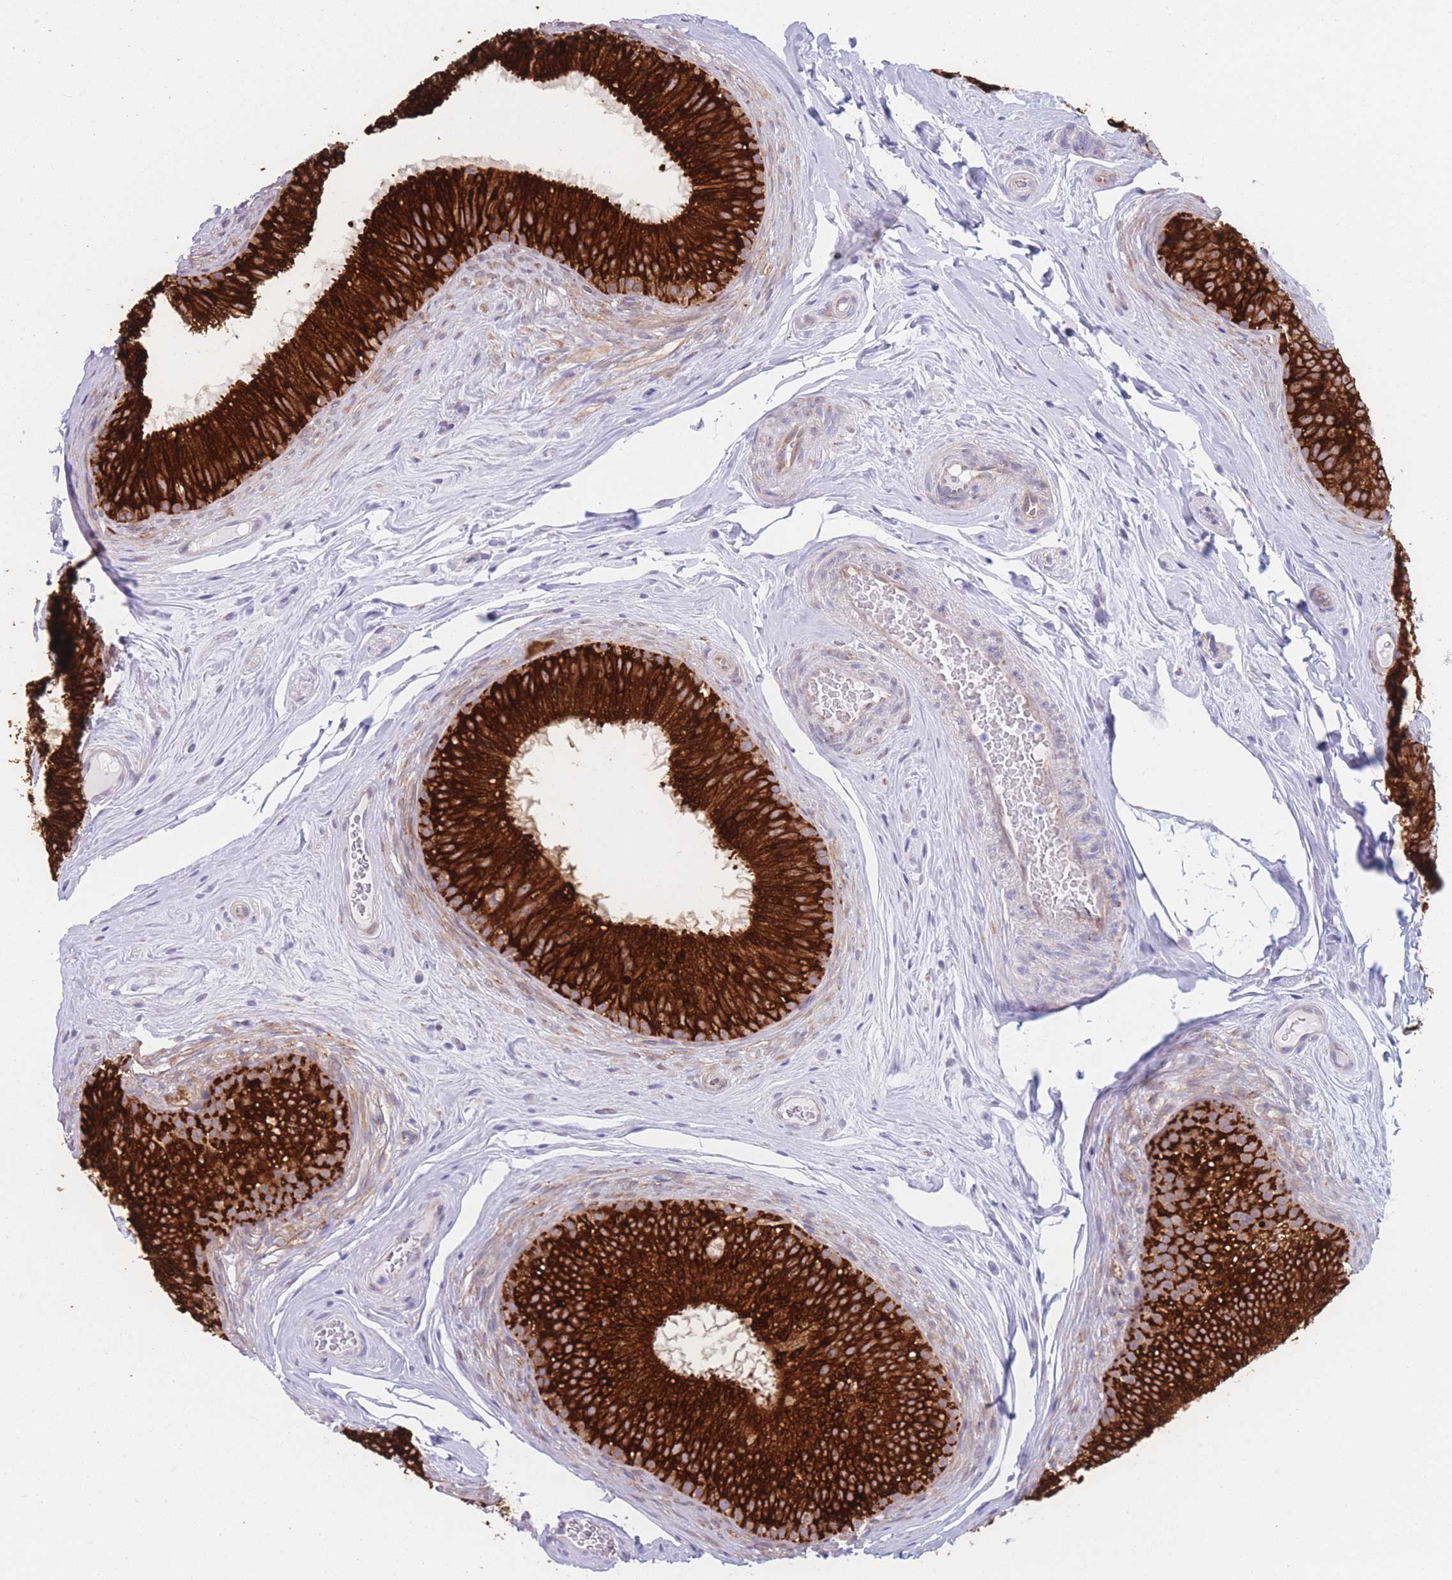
{"staining": {"intensity": "strong", "quantity": ">75%", "location": "cytoplasmic/membranous"}, "tissue": "epididymis", "cell_type": "Glandular cells", "image_type": "normal", "snomed": [{"axis": "morphology", "description": "Normal tissue, NOS"}, {"axis": "topography", "description": "Epididymis"}], "caption": "Protein staining reveals strong cytoplasmic/membranous staining in approximately >75% of glandular cells in normal epididymis.", "gene": "AK9", "patient": {"sex": "male", "age": 34}}